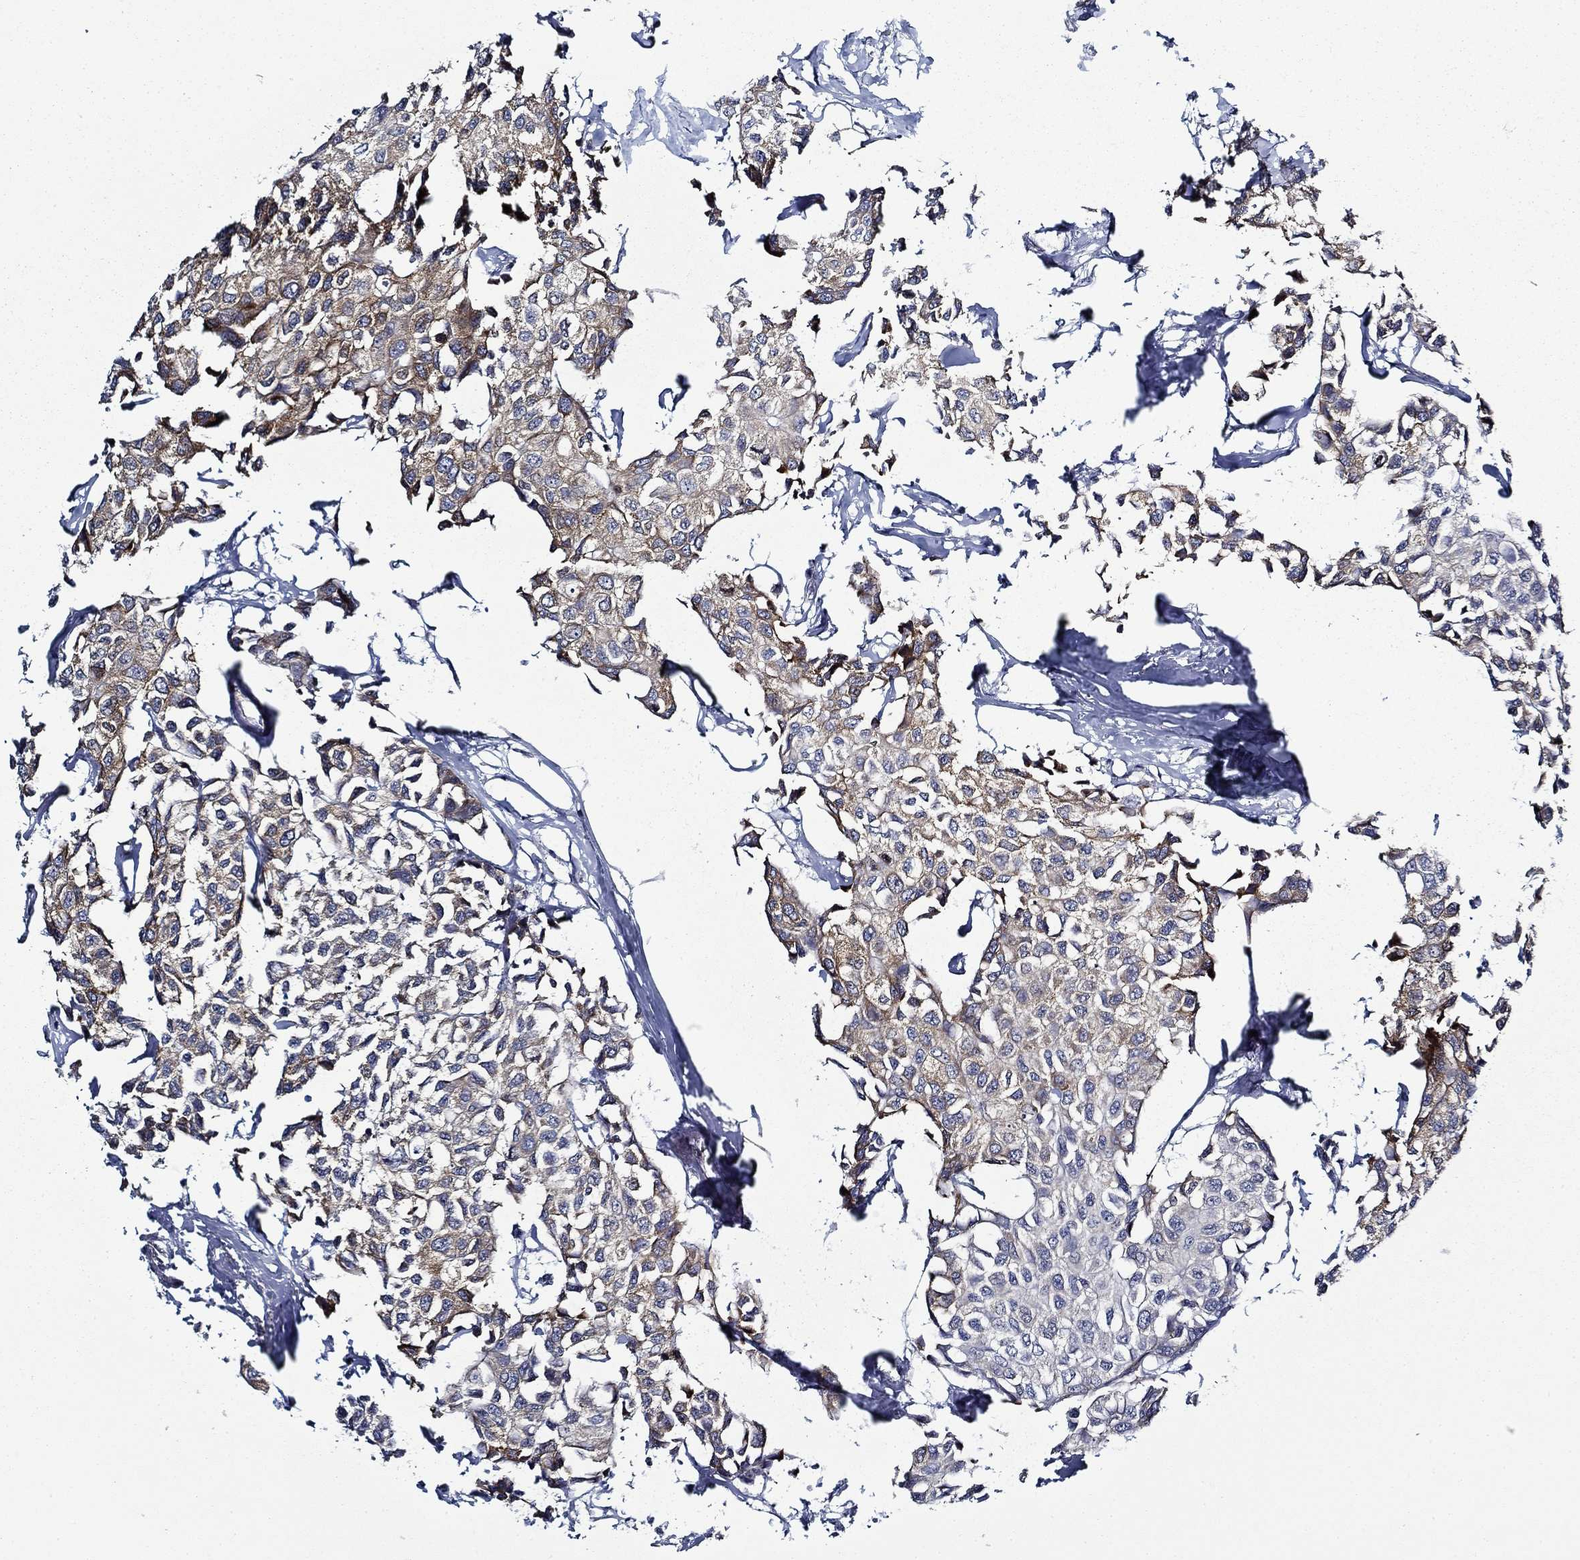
{"staining": {"intensity": "weak", "quantity": "25%-75%", "location": "cytoplasmic/membranous"}, "tissue": "breast cancer", "cell_type": "Tumor cells", "image_type": "cancer", "snomed": [{"axis": "morphology", "description": "Duct carcinoma"}, {"axis": "topography", "description": "Breast"}], "caption": "Immunohistochemistry (IHC) (DAB (3,3'-diaminobenzidine)) staining of breast intraductal carcinoma demonstrates weak cytoplasmic/membranous protein staining in approximately 25%-75% of tumor cells. The staining was performed using DAB (3,3'-diaminobenzidine), with brown indicating positive protein expression. Nuclei are stained blue with hematoxylin.", "gene": "FXR1", "patient": {"sex": "female", "age": 80}}